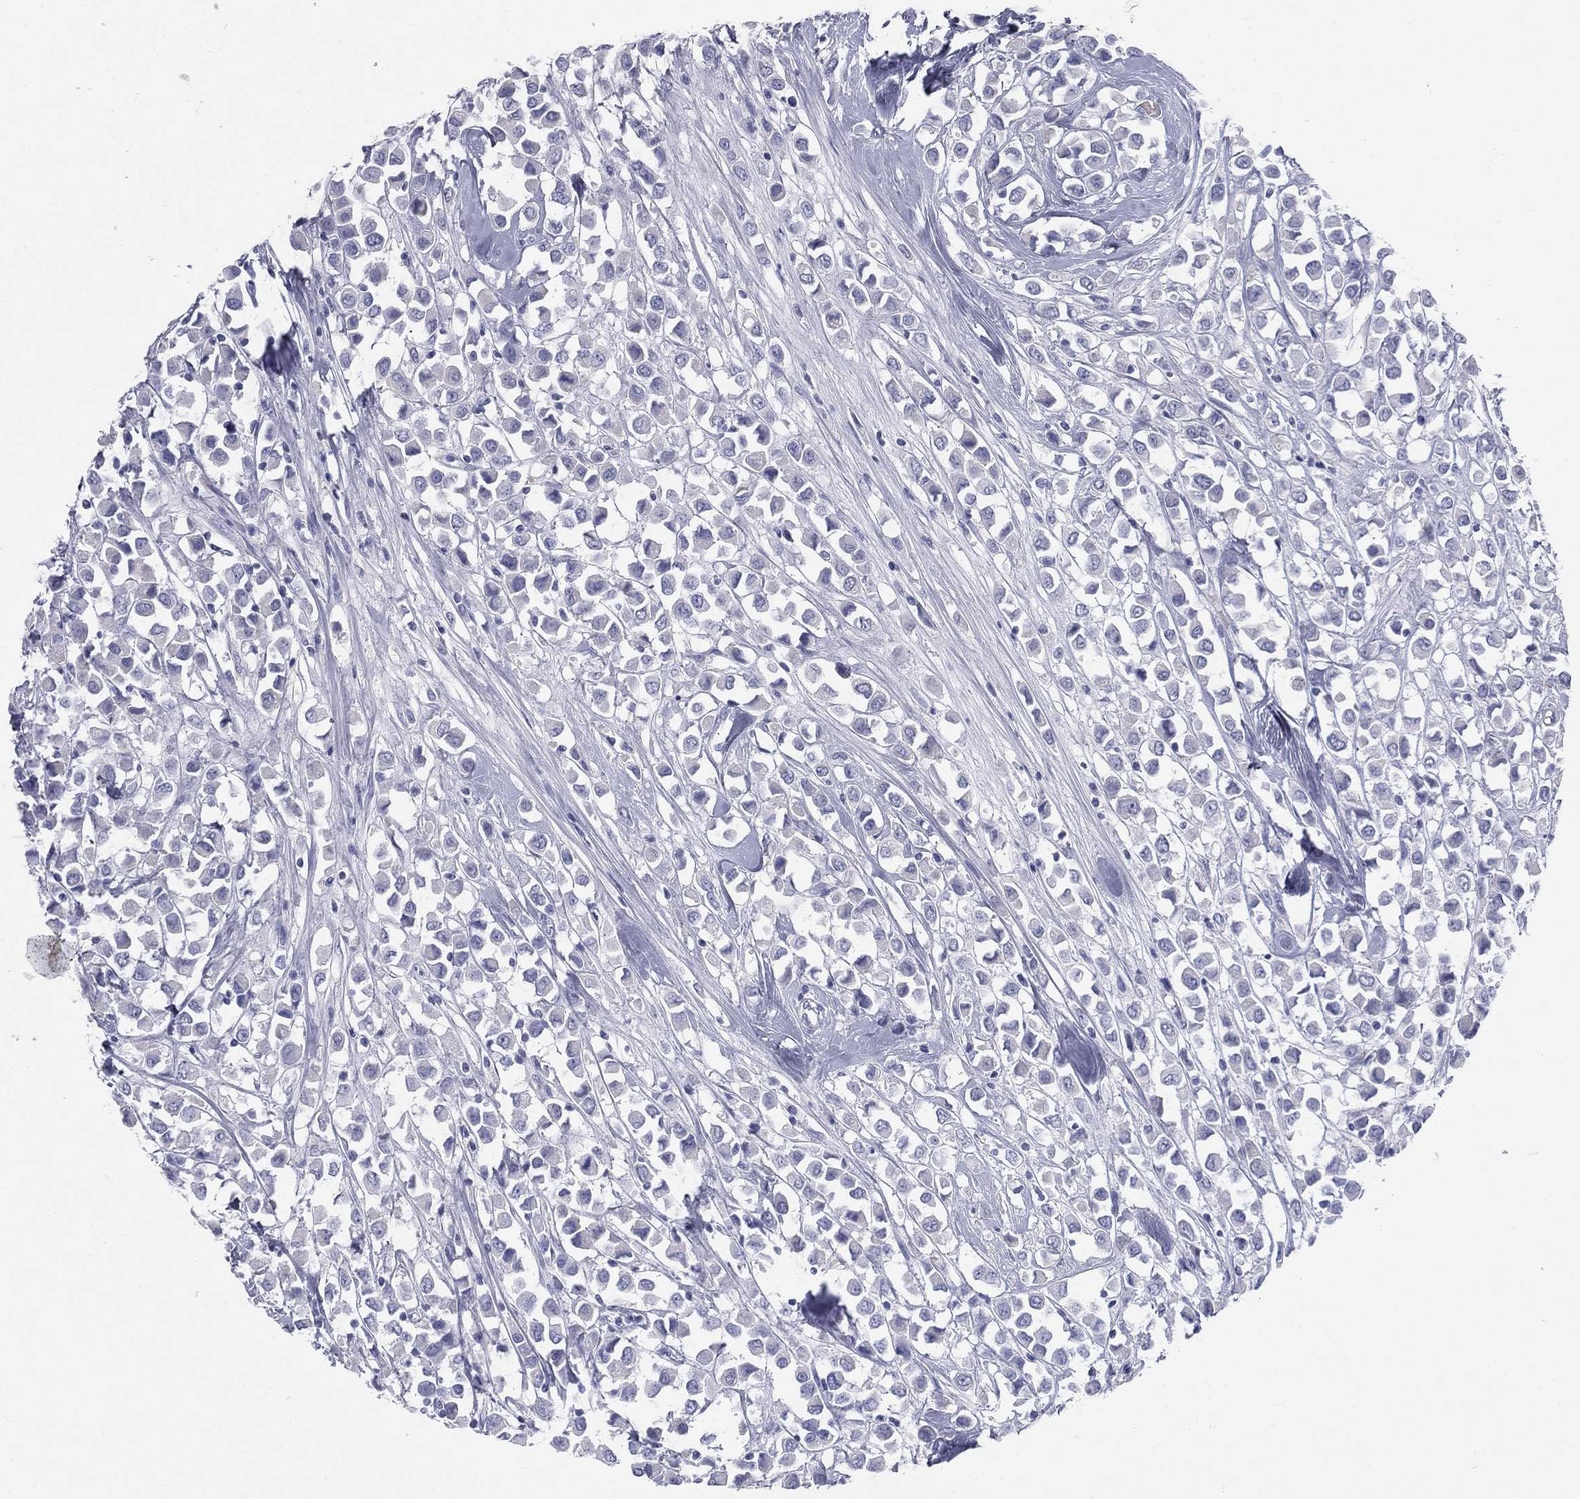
{"staining": {"intensity": "negative", "quantity": "none", "location": "none"}, "tissue": "breast cancer", "cell_type": "Tumor cells", "image_type": "cancer", "snomed": [{"axis": "morphology", "description": "Duct carcinoma"}, {"axis": "topography", "description": "Breast"}], "caption": "Immunohistochemistry of breast cancer (infiltrating ductal carcinoma) reveals no expression in tumor cells.", "gene": "HP", "patient": {"sex": "female", "age": 61}}